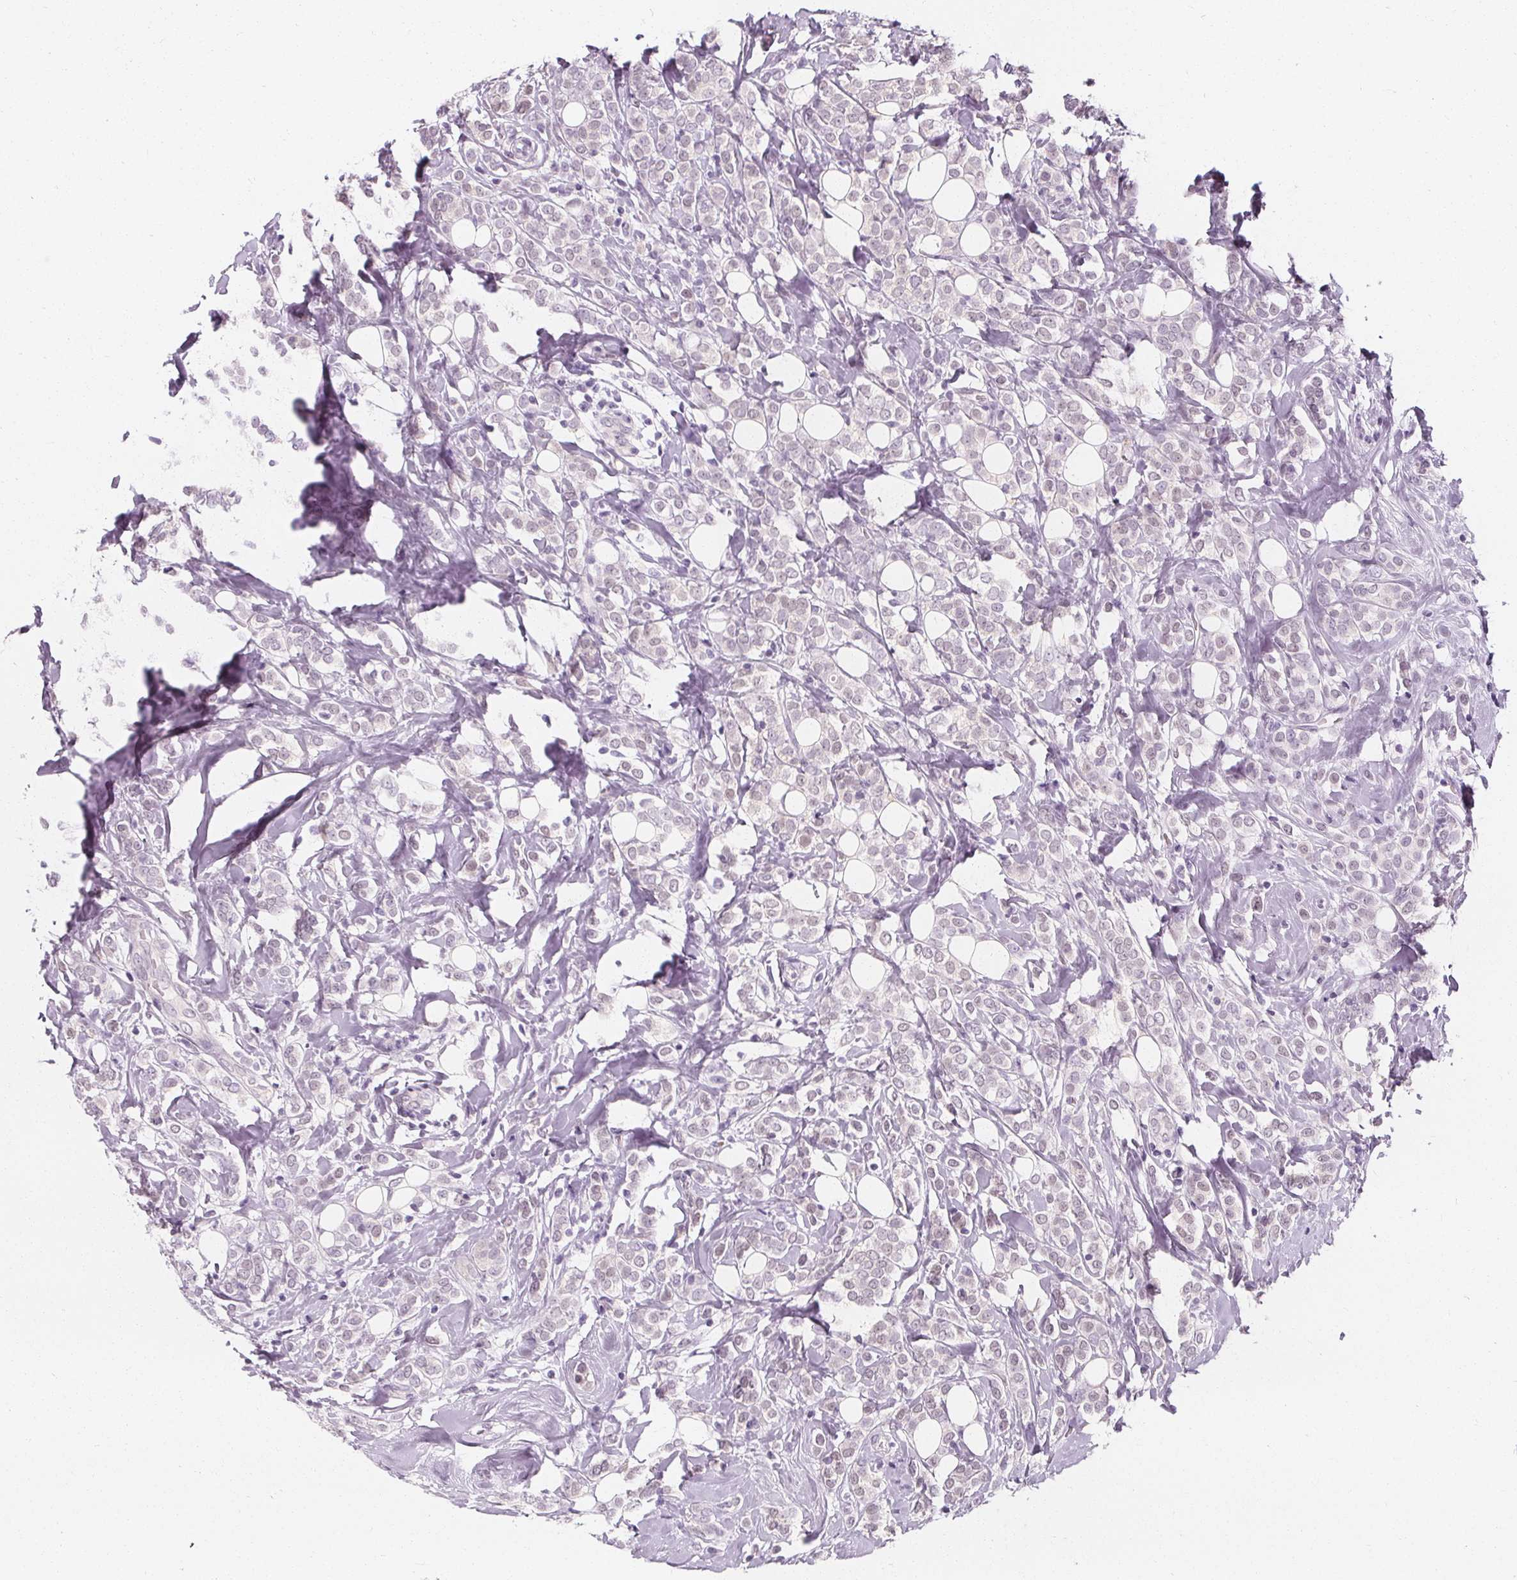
{"staining": {"intensity": "negative", "quantity": "none", "location": "none"}, "tissue": "breast cancer", "cell_type": "Tumor cells", "image_type": "cancer", "snomed": [{"axis": "morphology", "description": "Lobular carcinoma"}, {"axis": "topography", "description": "Breast"}], "caption": "Human breast cancer stained for a protein using IHC reveals no staining in tumor cells.", "gene": "UGP2", "patient": {"sex": "female", "age": 49}}